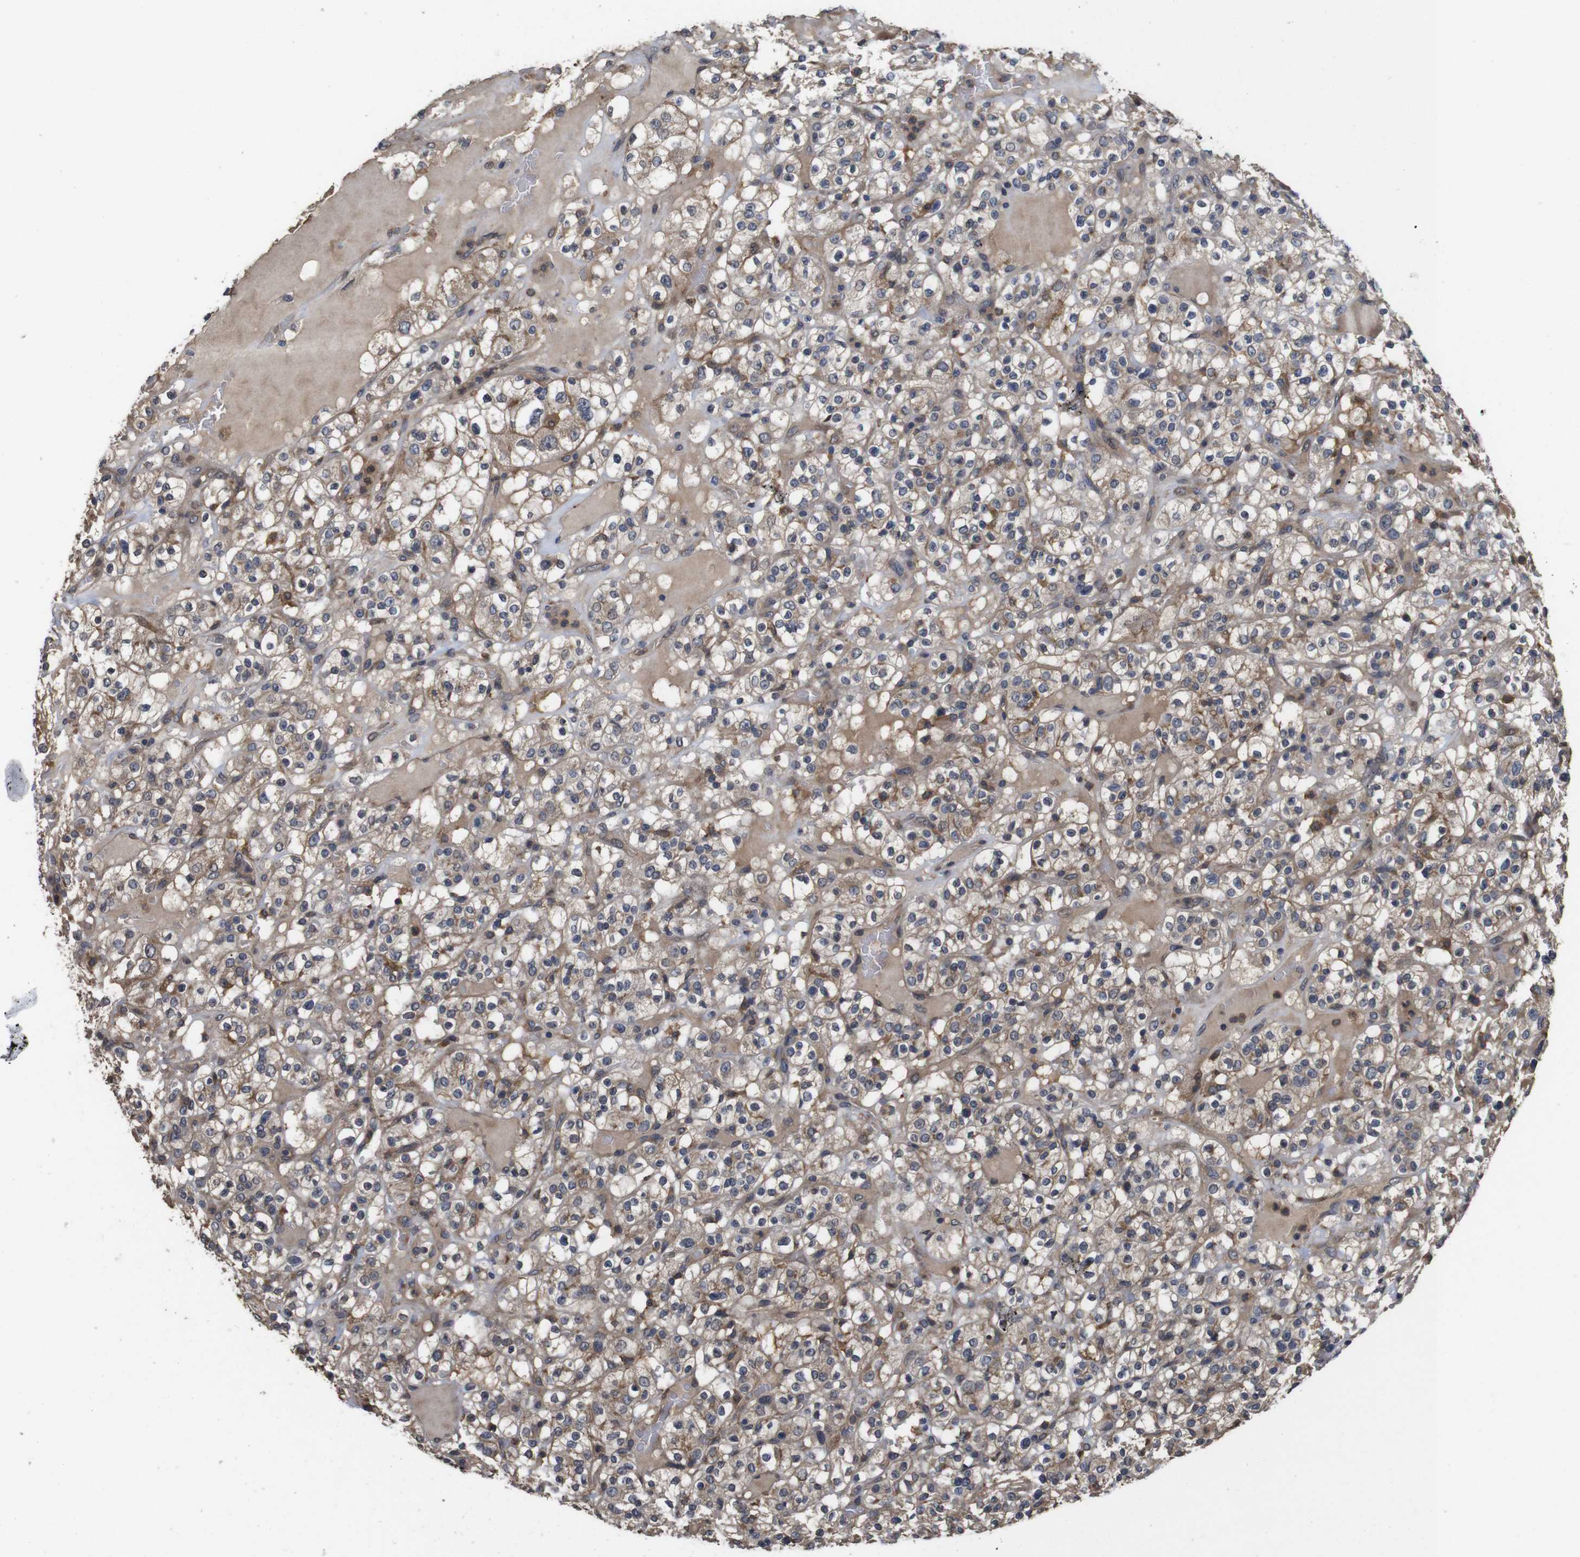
{"staining": {"intensity": "moderate", "quantity": ">75%", "location": "cytoplasmic/membranous"}, "tissue": "renal cancer", "cell_type": "Tumor cells", "image_type": "cancer", "snomed": [{"axis": "morphology", "description": "Normal tissue, NOS"}, {"axis": "morphology", "description": "Adenocarcinoma, NOS"}, {"axis": "topography", "description": "Kidney"}], "caption": "Renal cancer tissue displays moderate cytoplasmic/membranous staining in approximately >75% of tumor cells, visualized by immunohistochemistry. The protein is stained brown, and the nuclei are stained in blue (DAB IHC with brightfield microscopy, high magnification).", "gene": "ARHGAP24", "patient": {"sex": "female", "age": 72}}